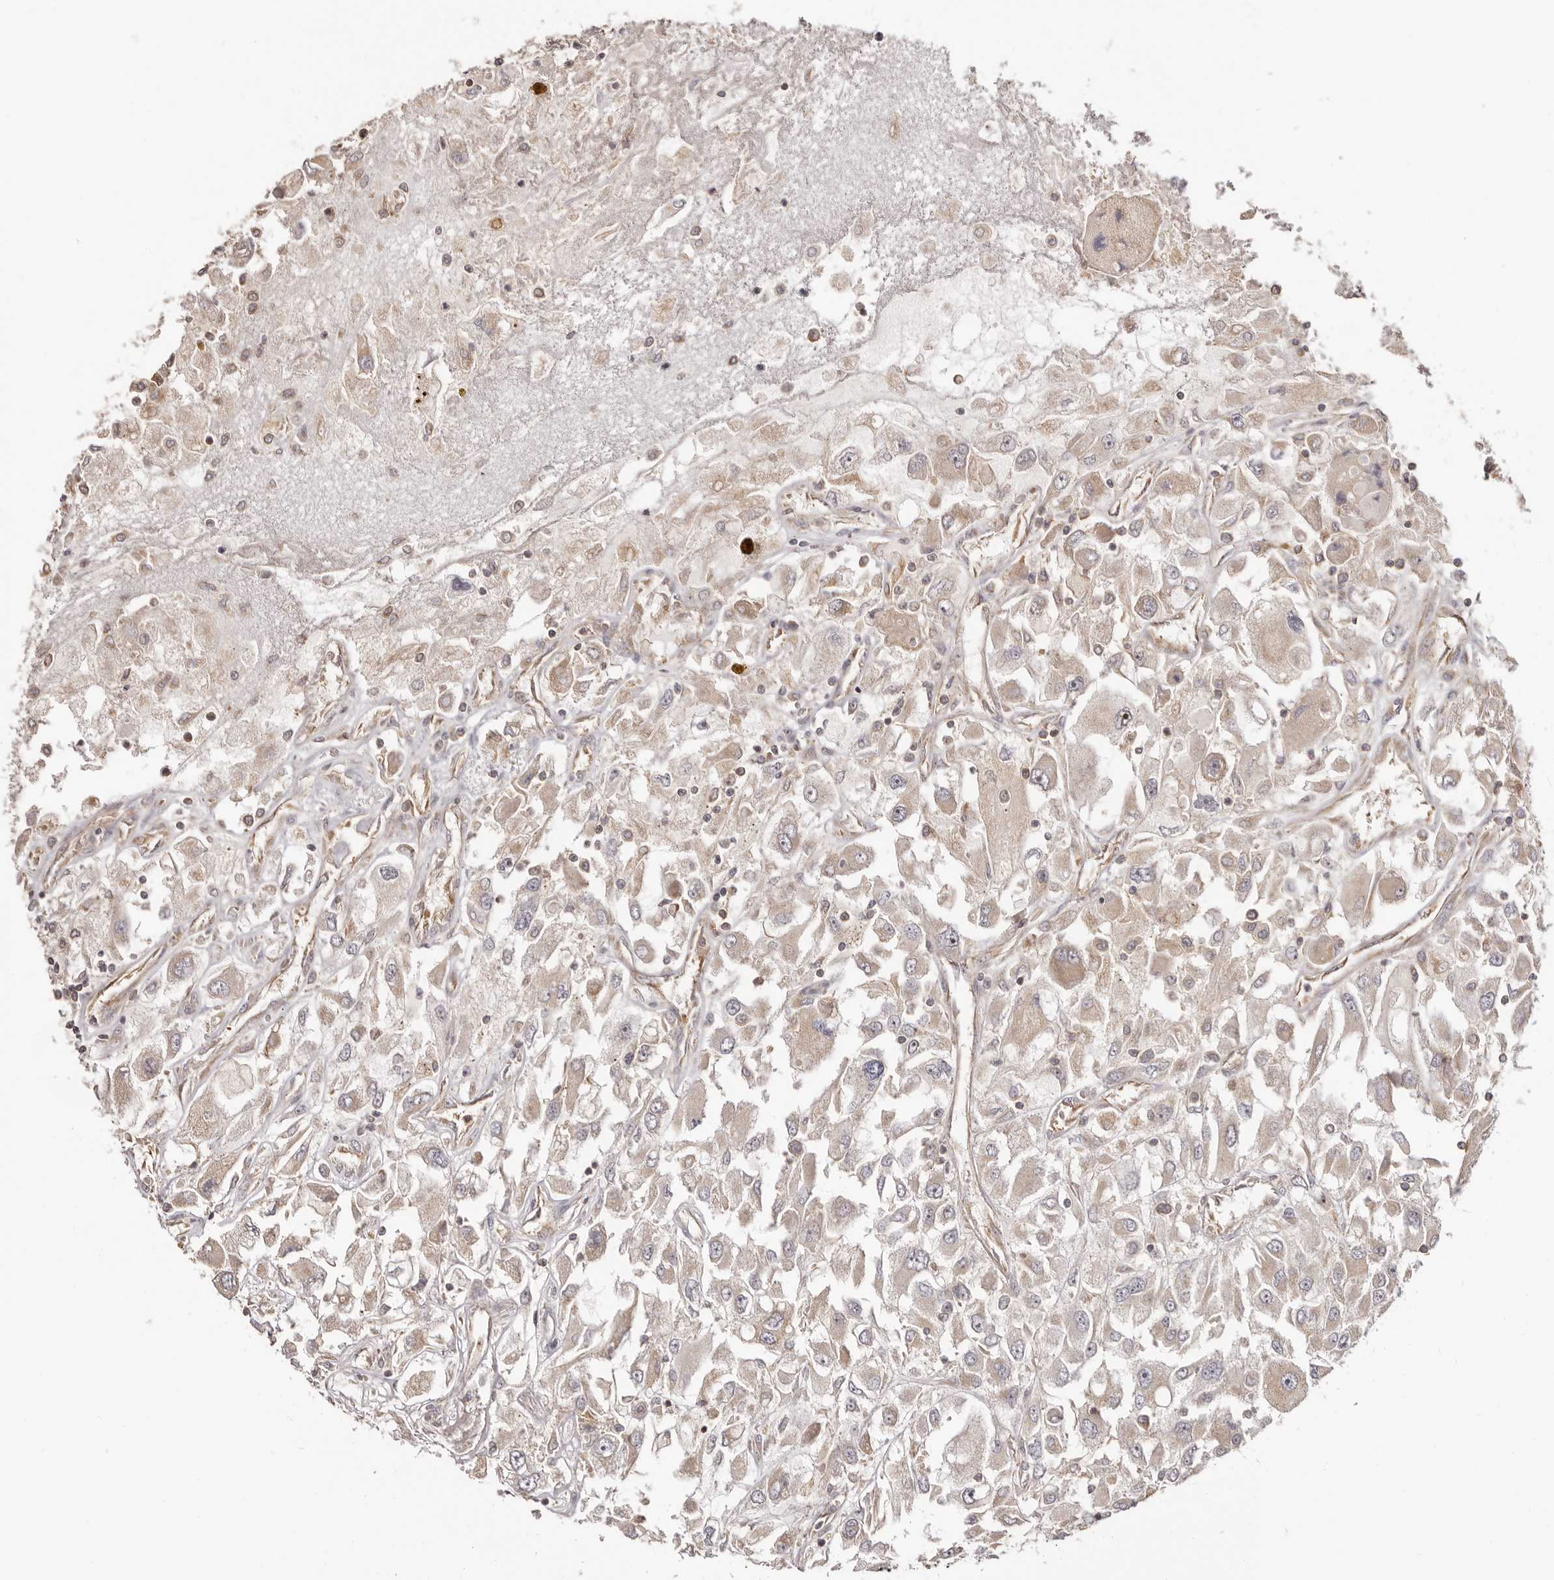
{"staining": {"intensity": "weak", "quantity": "25%-75%", "location": "cytoplasmic/membranous"}, "tissue": "renal cancer", "cell_type": "Tumor cells", "image_type": "cancer", "snomed": [{"axis": "morphology", "description": "Adenocarcinoma, NOS"}, {"axis": "topography", "description": "Kidney"}], "caption": "Immunohistochemical staining of renal adenocarcinoma shows low levels of weak cytoplasmic/membranous positivity in approximately 25%-75% of tumor cells.", "gene": "EEF1E1", "patient": {"sex": "female", "age": 52}}